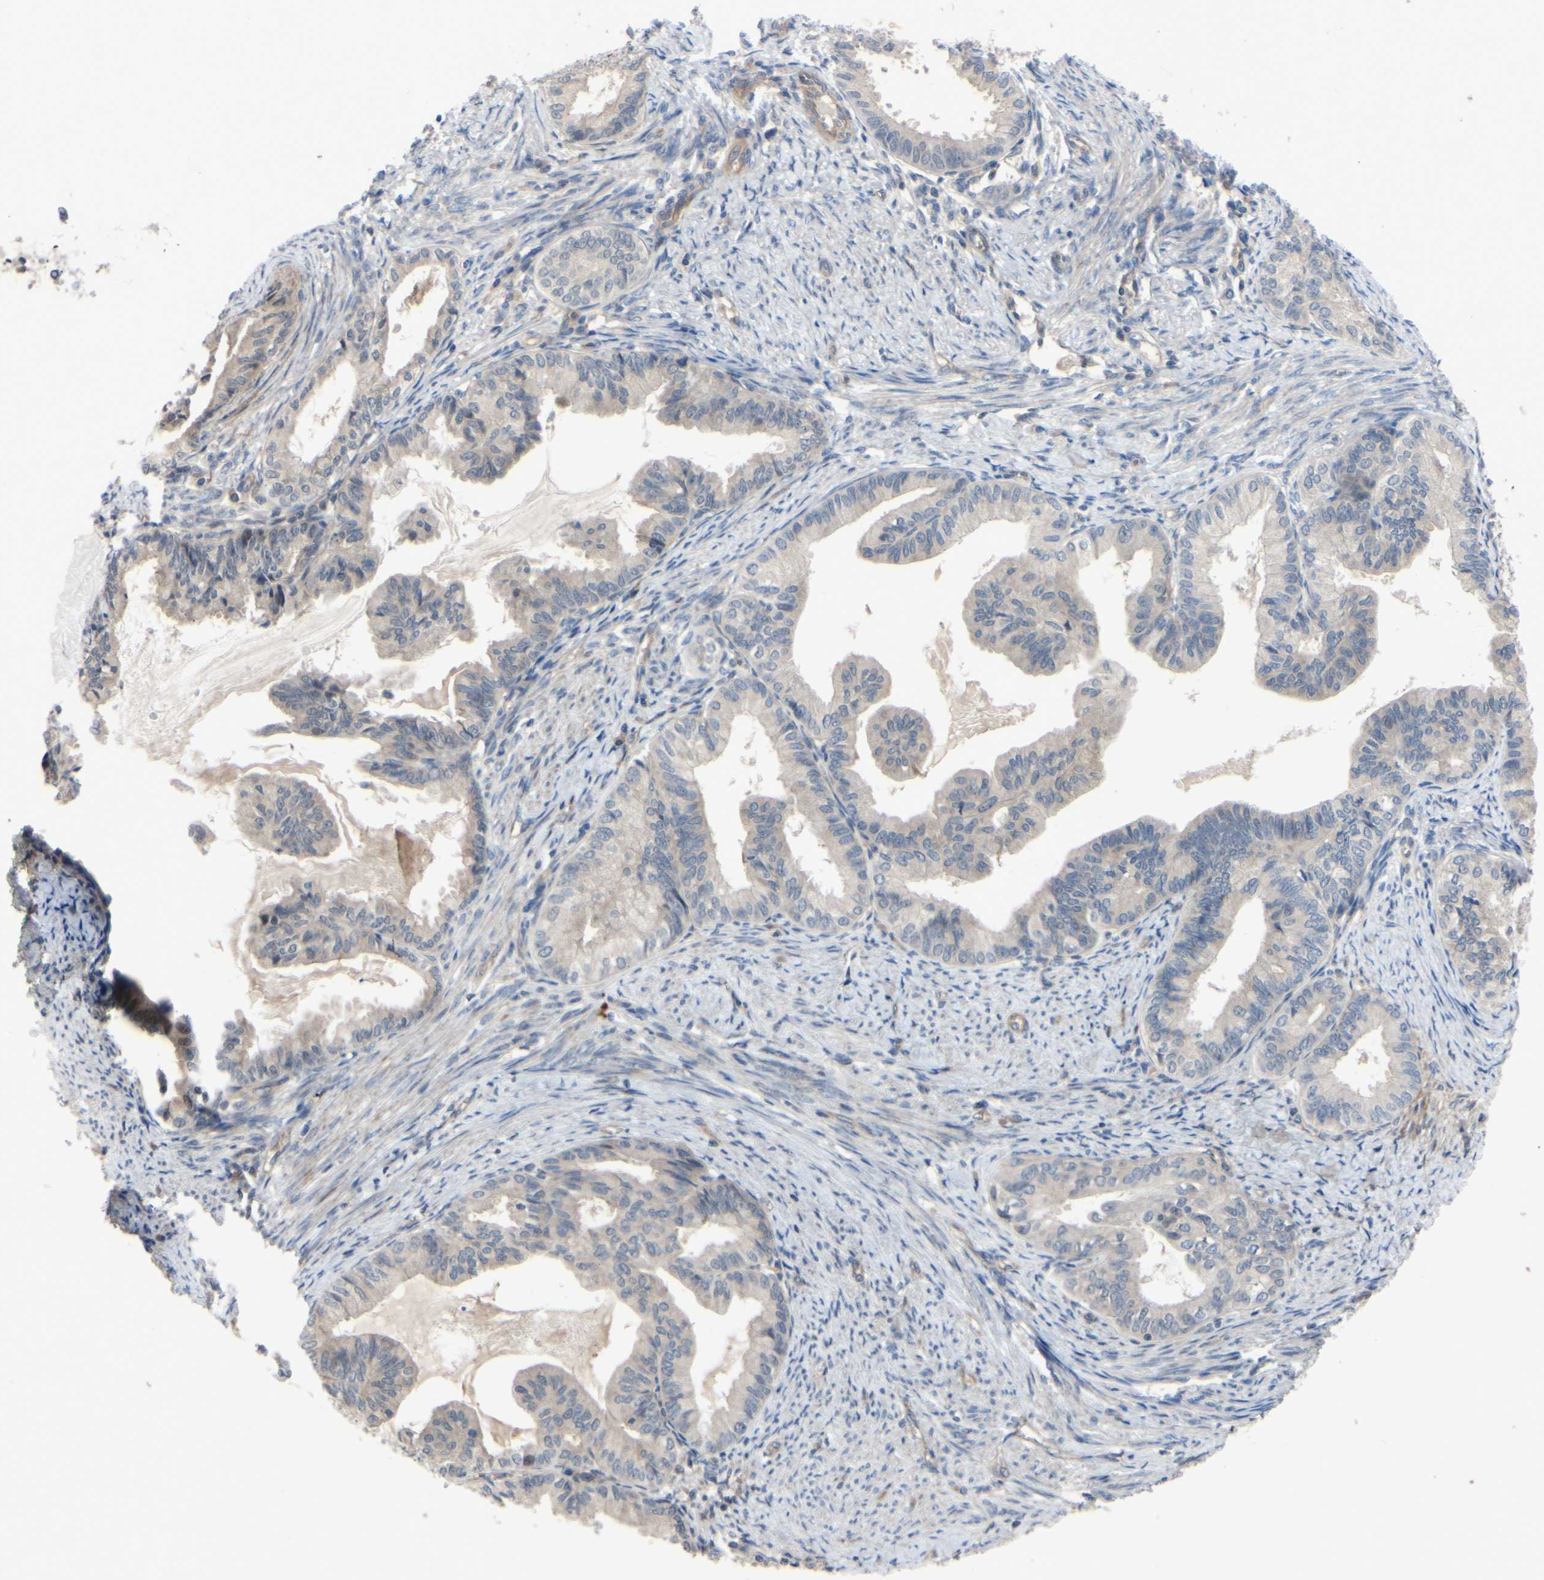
{"staining": {"intensity": "weak", "quantity": ">75%", "location": "cytoplasmic/membranous"}, "tissue": "endometrial cancer", "cell_type": "Tumor cells", "image_type": "cancer", "snomed": [{"axis": "morphology", "description": "Adenocarcinoma, NOS"}, {"axis": "topography", "description": "Endometrium"}], "caption": "This photomicrograph shows endometrial adenocarcinoma stained with immunohistochemistry to label a protein in brown. The cytoplasmic/membranous of tumor cells show weak positivity for the protein. Nuclei are counter-stained blue.", "gene": "COMMD9", "patient": {"sex": "female", "age": 86}}